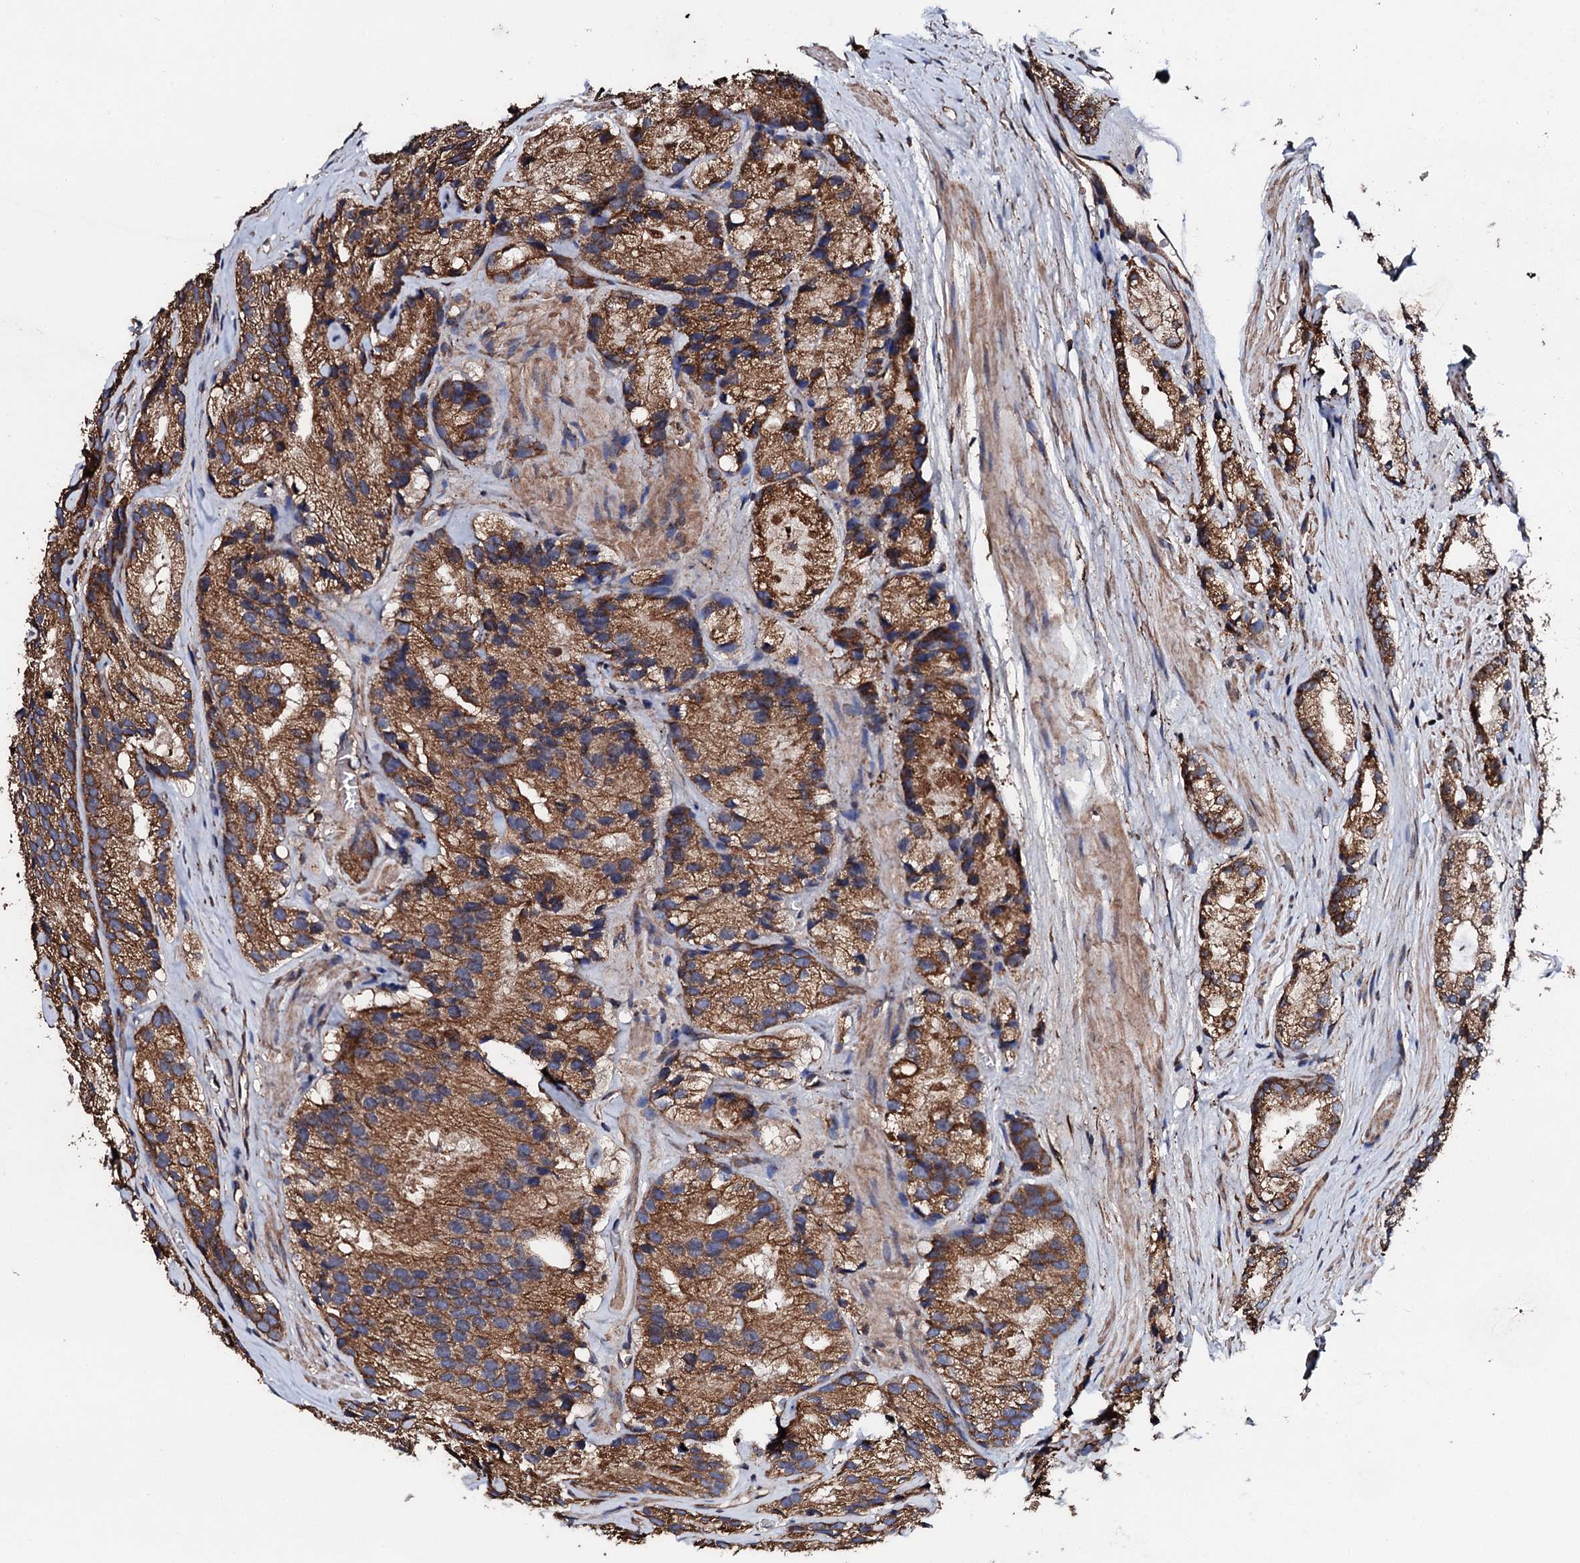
{"staining": {"intensity": "strong", "quantity": ">75%", "location": "cytoplasmic/membranous"}, "tissue": "prostate cancer", "cell_type": "Tumor cells", "image_type": "cancer", "snomed": [{"axis": "morphology", "description": "Adenocarcinoma, High grade"}, {"axis": "topography", "description": "Prostate"}], "caption": "This image demonstrates immunohistochemistry (IHC) staining of human prostate cancer, with high strong cytoplasmic/membranous positivity in approximately >75% of tumor cells.", "gene": "CKAP5", "patient": {"sex": "male", "age": 66}}